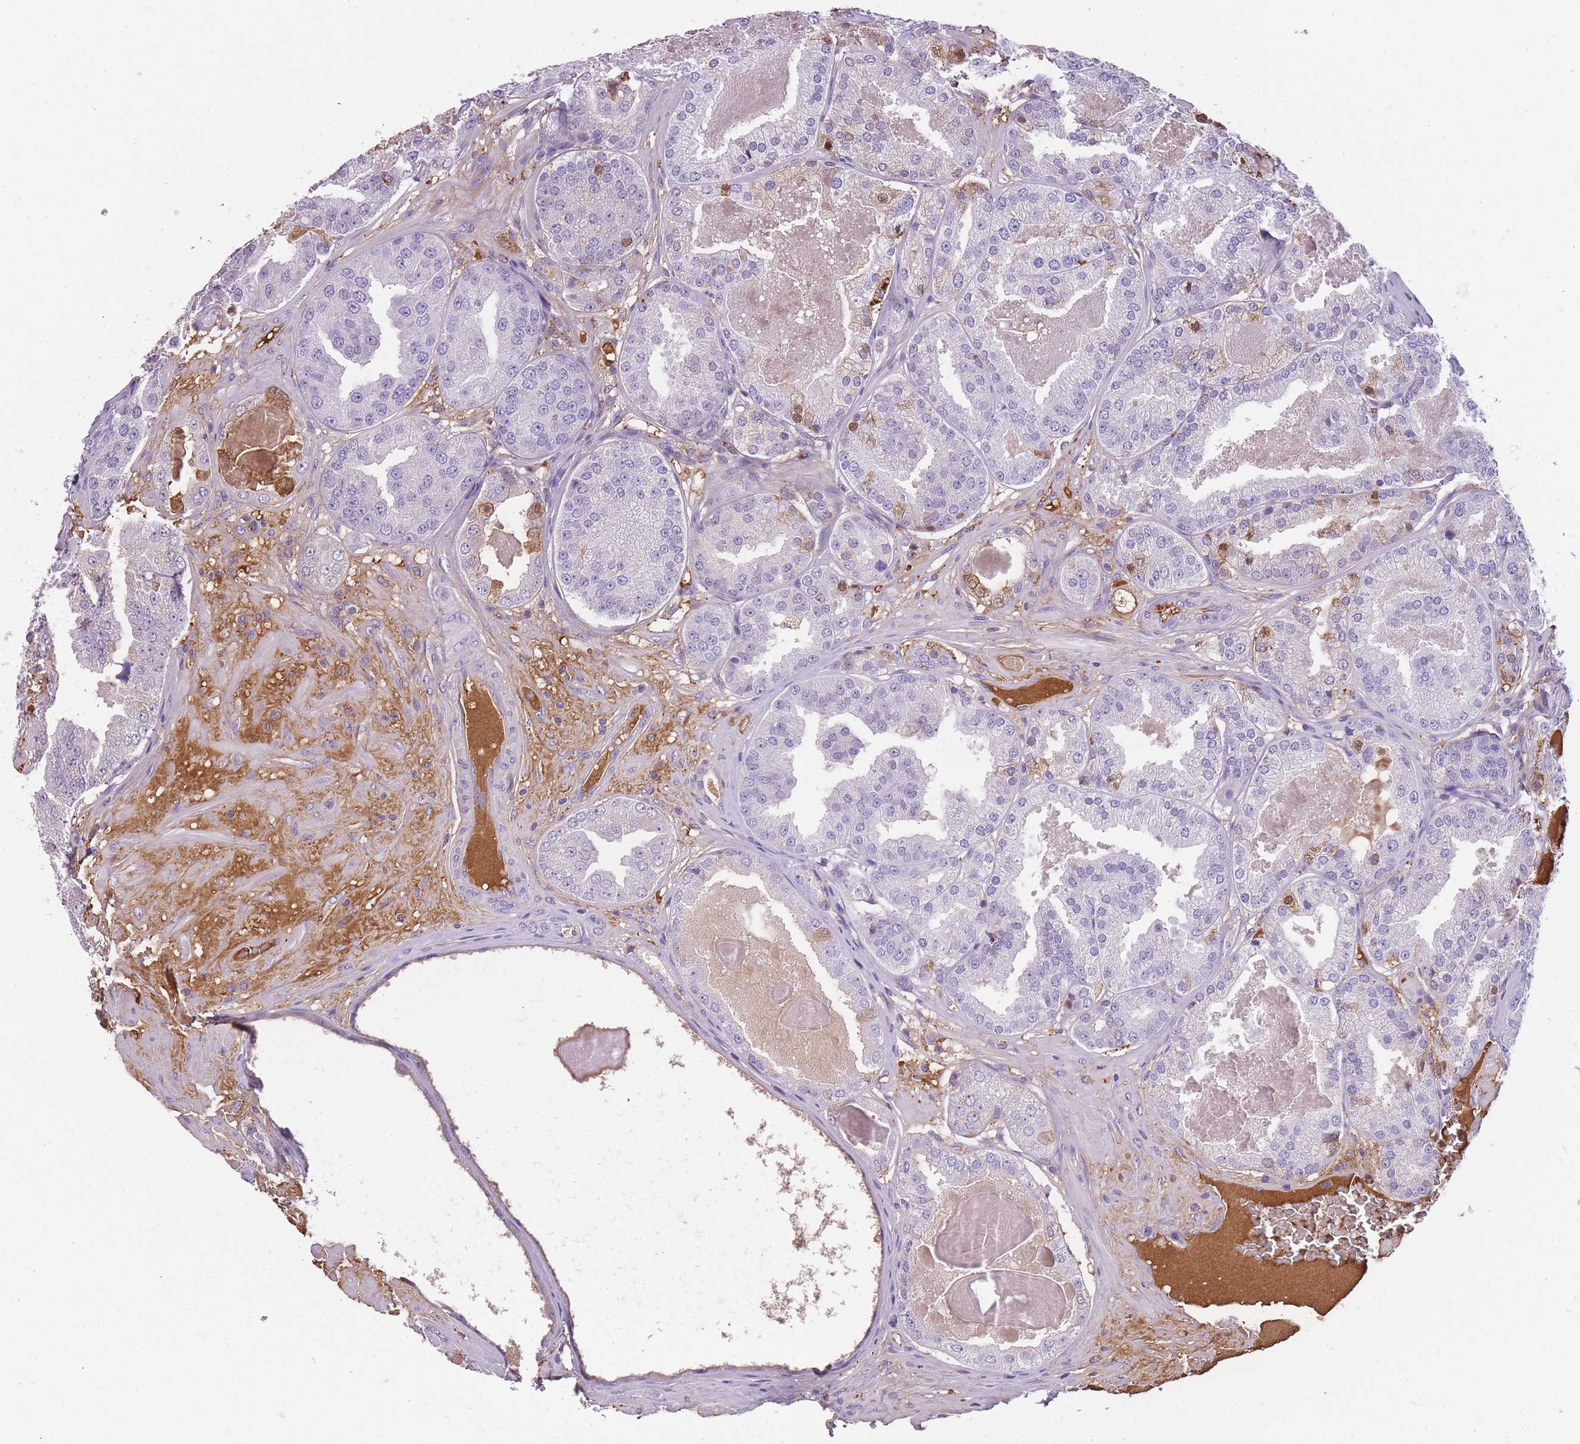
{"staining": {"intensity": "moderate", "quantity": "<25%", "location": "cytoplasmic/membranous,nuclear"}, "tissue": "prostate cancer", "cell_type": "Tumor cells", "image_type": "cancer", "snomed": [{"axis": "morphology", "description": "Adenocarcinoma, High grade"}, {"axis": "topography", "description": "Prostate"}], "caption": "Immunohistochemical staining of human adenocarcinoma (high-grade) (prostate) displays low levels of moderate cytoplasmic/membranous and nuclear staining in about <25% of tumor cells. (DAB IHC, brown staining for protein, blue staining for nuclei).", "gene": "GNAT1", "patient": {"sex": "male", "age": 63}}